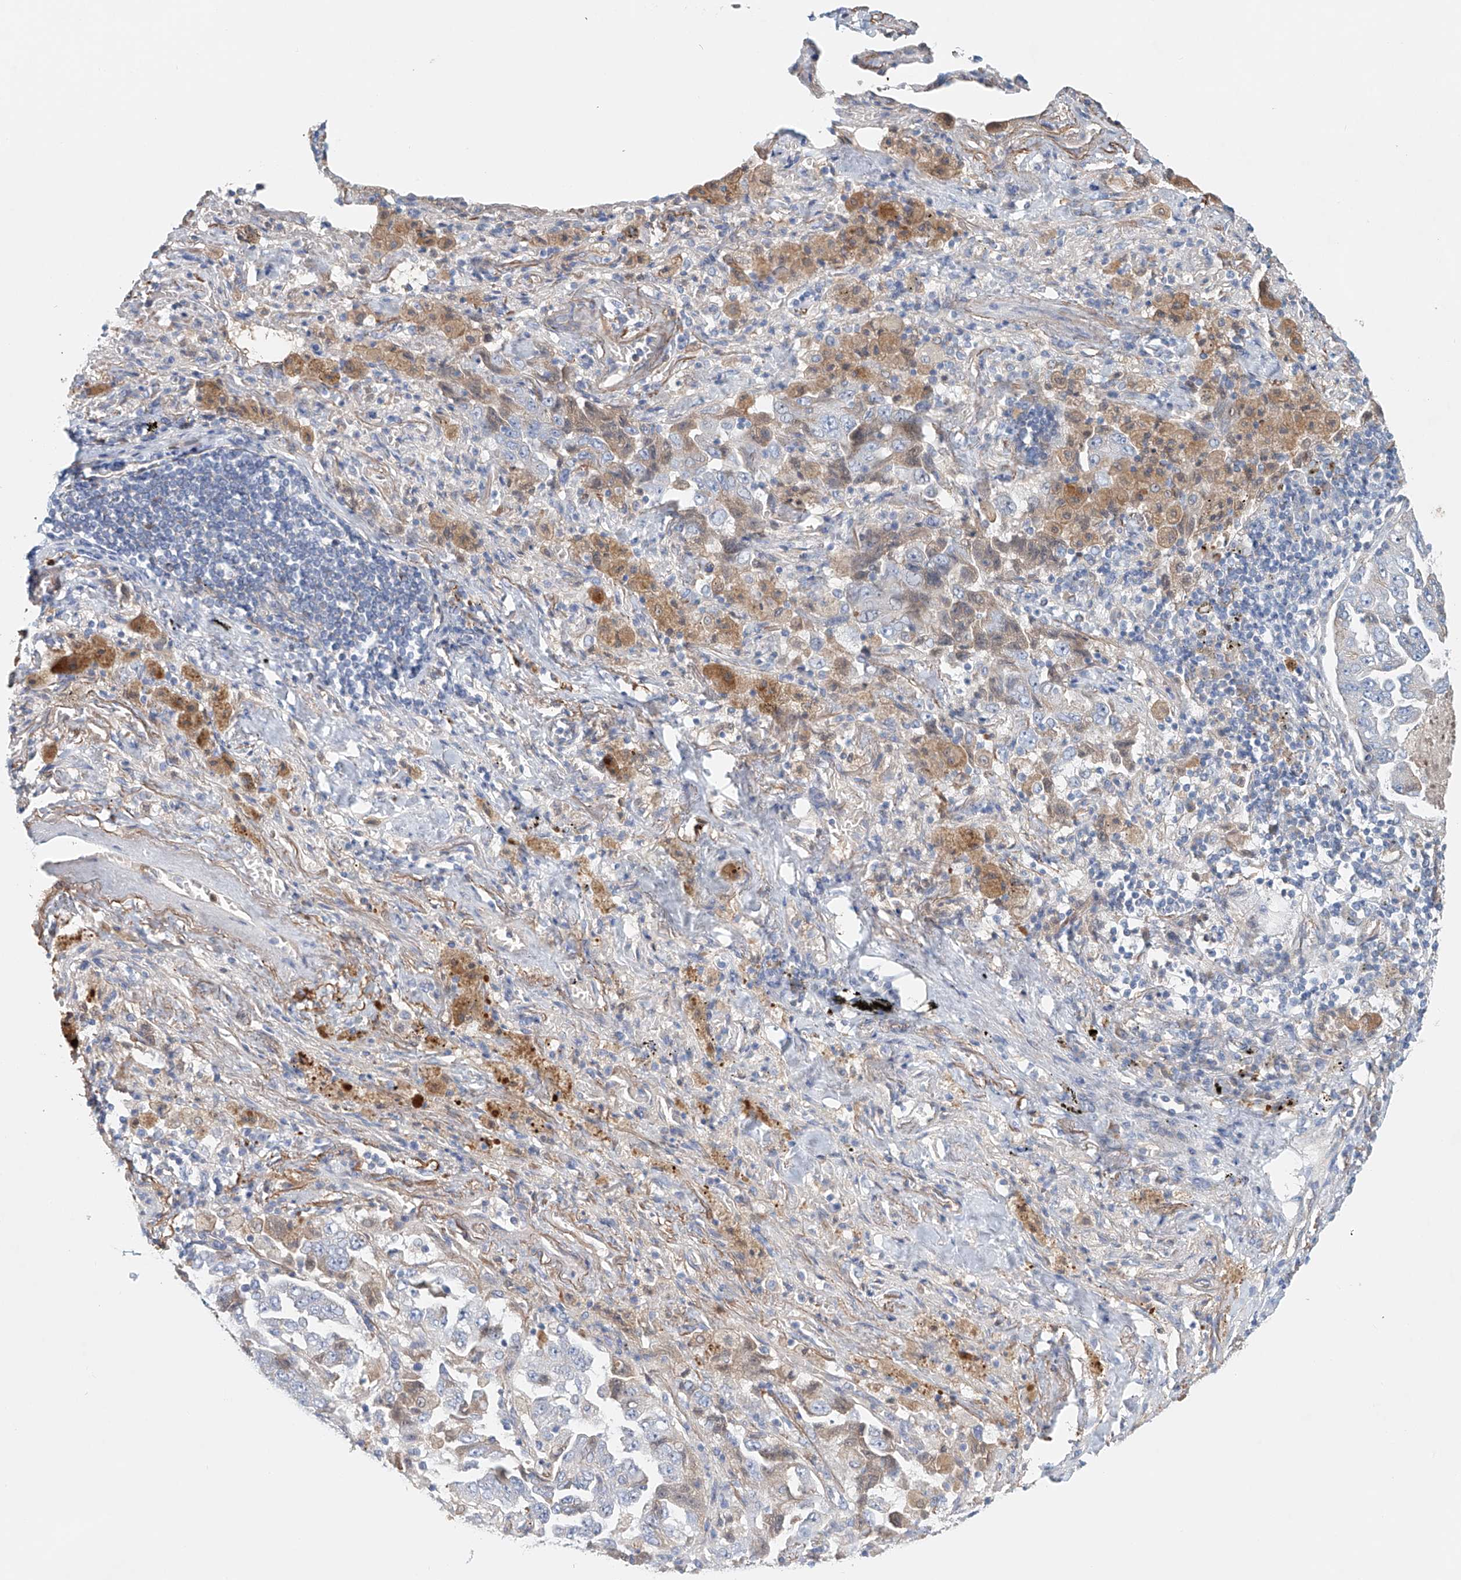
{"staining": {"intensity": "weak", "quantity": "<25%", "location": "cytoplasmic/membranous"}, "tissue": "lung cancer", "cell_type": "Tumor cells", "image_type": "cancer", "snomed": [{"axis": "morphology", "description": "Adenocarcinoma, NOS"}, {"axis": "topography", "description": "Lung"}], "caption": "Adenocarcinoma (lung) stained for a protein using immunohistochemistry (IHC) shows no positivity tumor cells.", "gene": "FRYL", "patient": {"sex": "female", "age": 51}}